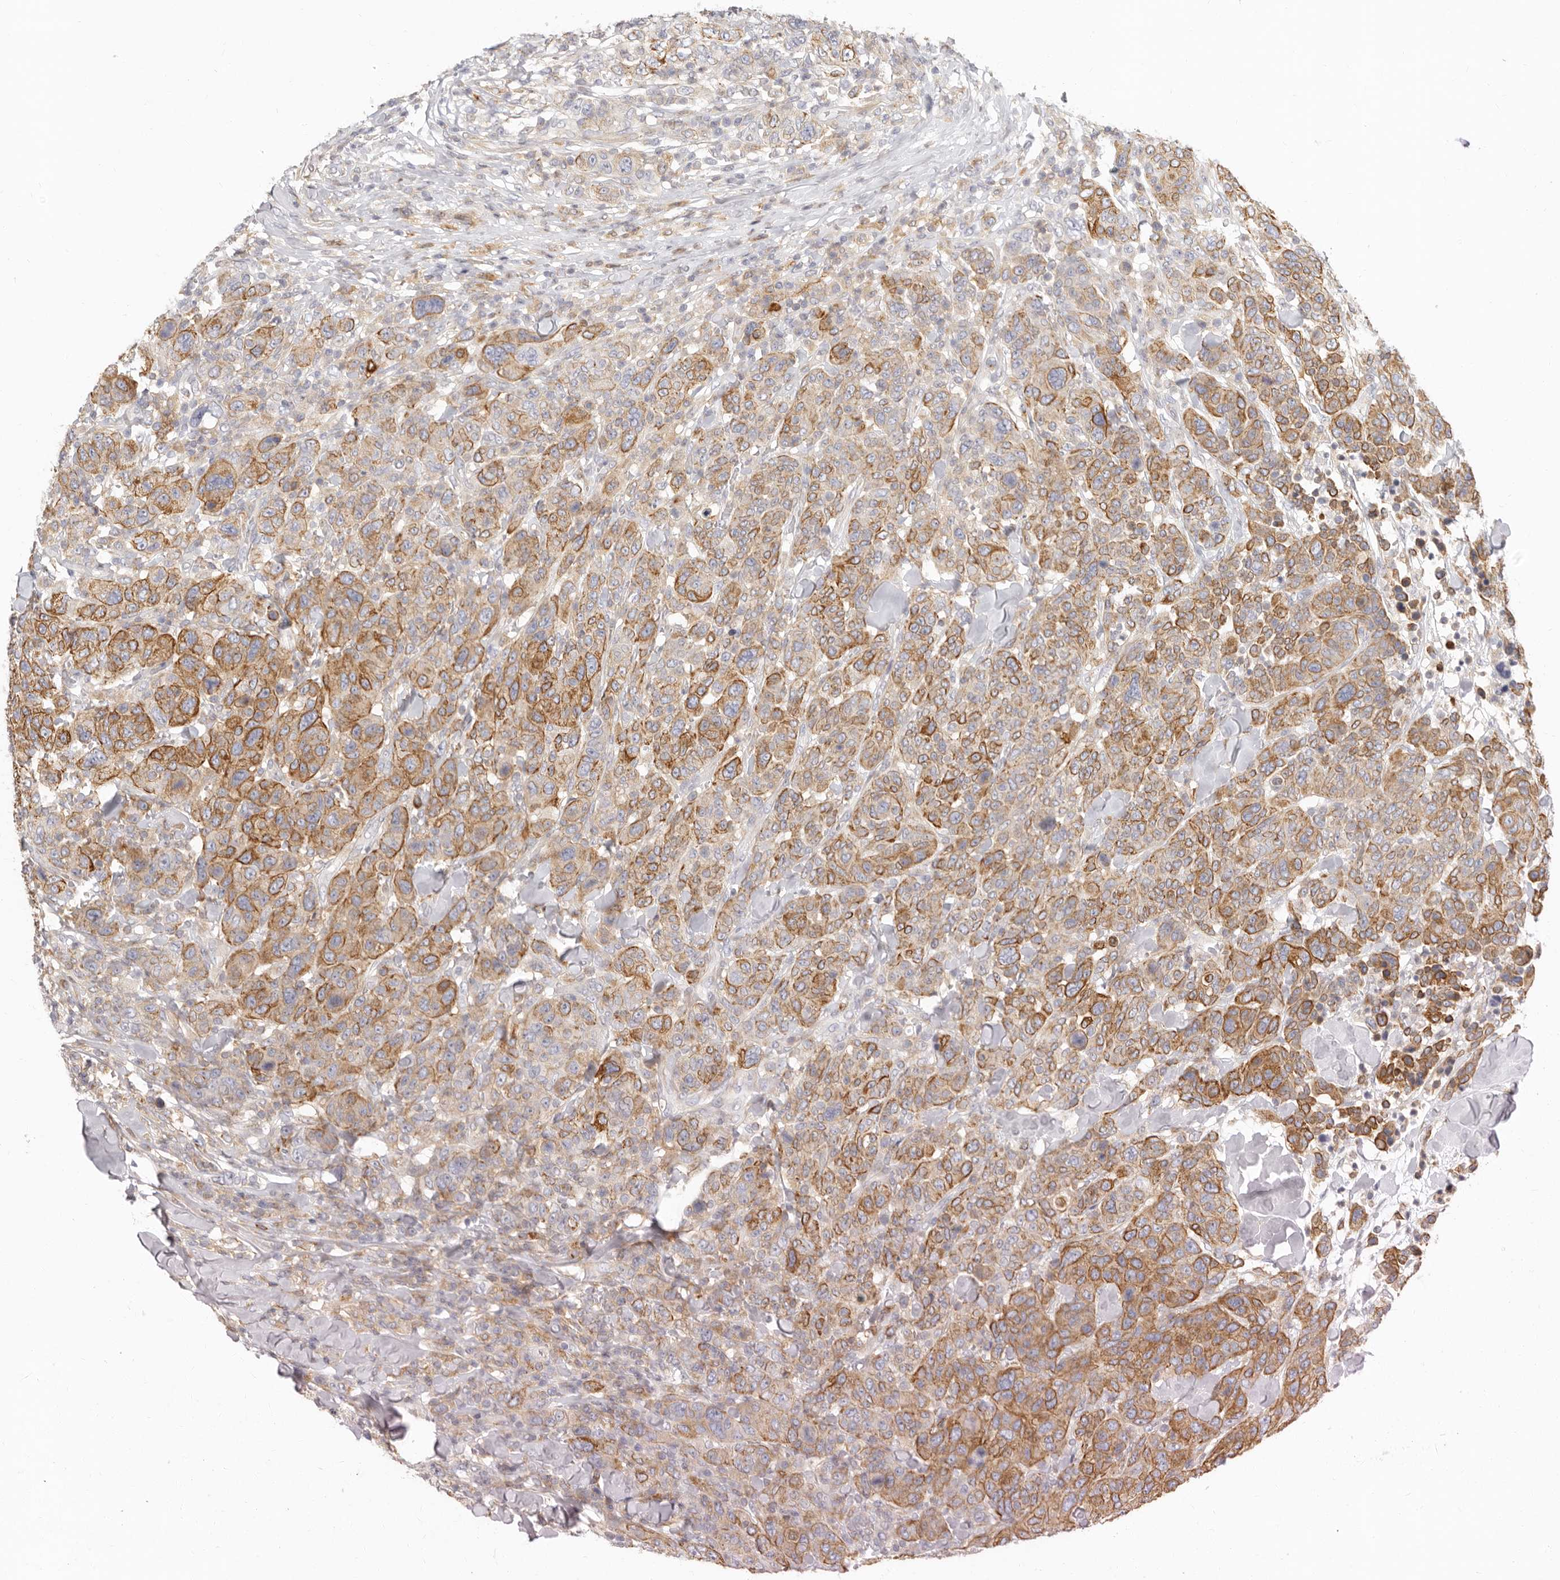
{"staining": {"intensity": "moderate", "quantity": ">75%", "location": "cytoplasmic/membranous"}, "tissue": "breast cancer", "cell_type": "Tumor cells", "image_type": "cancer", "snomed": [{"axis": "morphology", "description": "Duct carcinoma"}, {"axis": "topography", "description": "Breast"}], "caption": "A brown stain labels moderate cytoplasmic/membranous expression of a protein in breast intraductal carcinoma tumor cells.", "gene": "NIBAN1", "patient": {"sex": "female", "age": 37}}